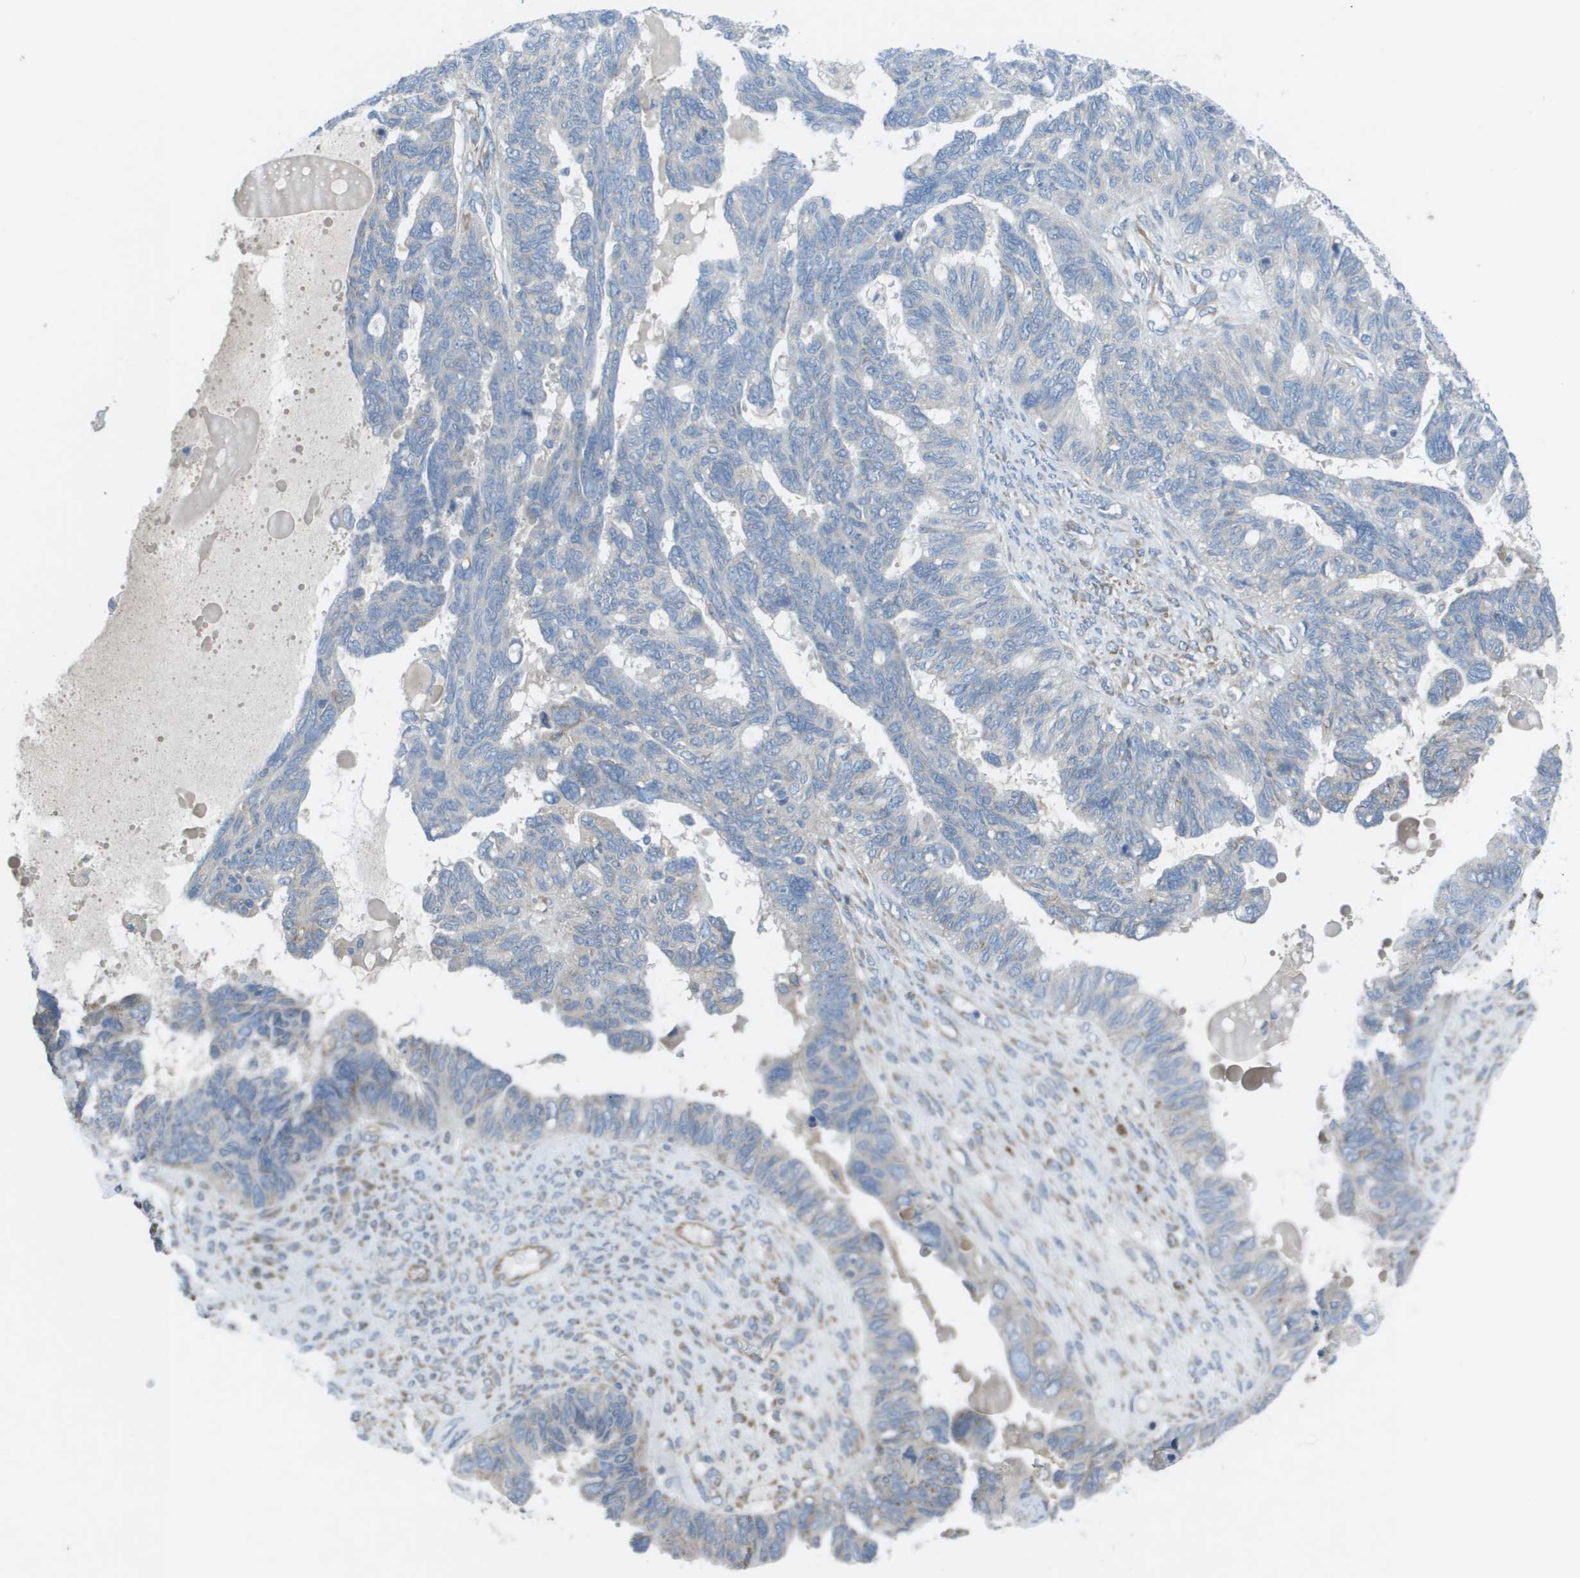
{"staining": {"intensity": "negative", "quantity": "none", "location": "none"}, "tissue": "ovarian cancer", "cell_type": "Tumor cells", "image_type": "cancer", "snomed": [{"axis": "morphology", "description": "Cystadenocarcinoma, serous, NOS"}, {"axis": "topography", "description": "Ovary"}], "caption": "Photomicrograph shows no significant protein positivity in tumor cells of ovarian cancer (serous cystadenocarcinoma). (DAB (3,3'-diaminobenzidine) IHC visualized using brightfield microscopy, high magnification).", "gene": "CLCN2", "patient": {"sex": "female", "age": 79}}